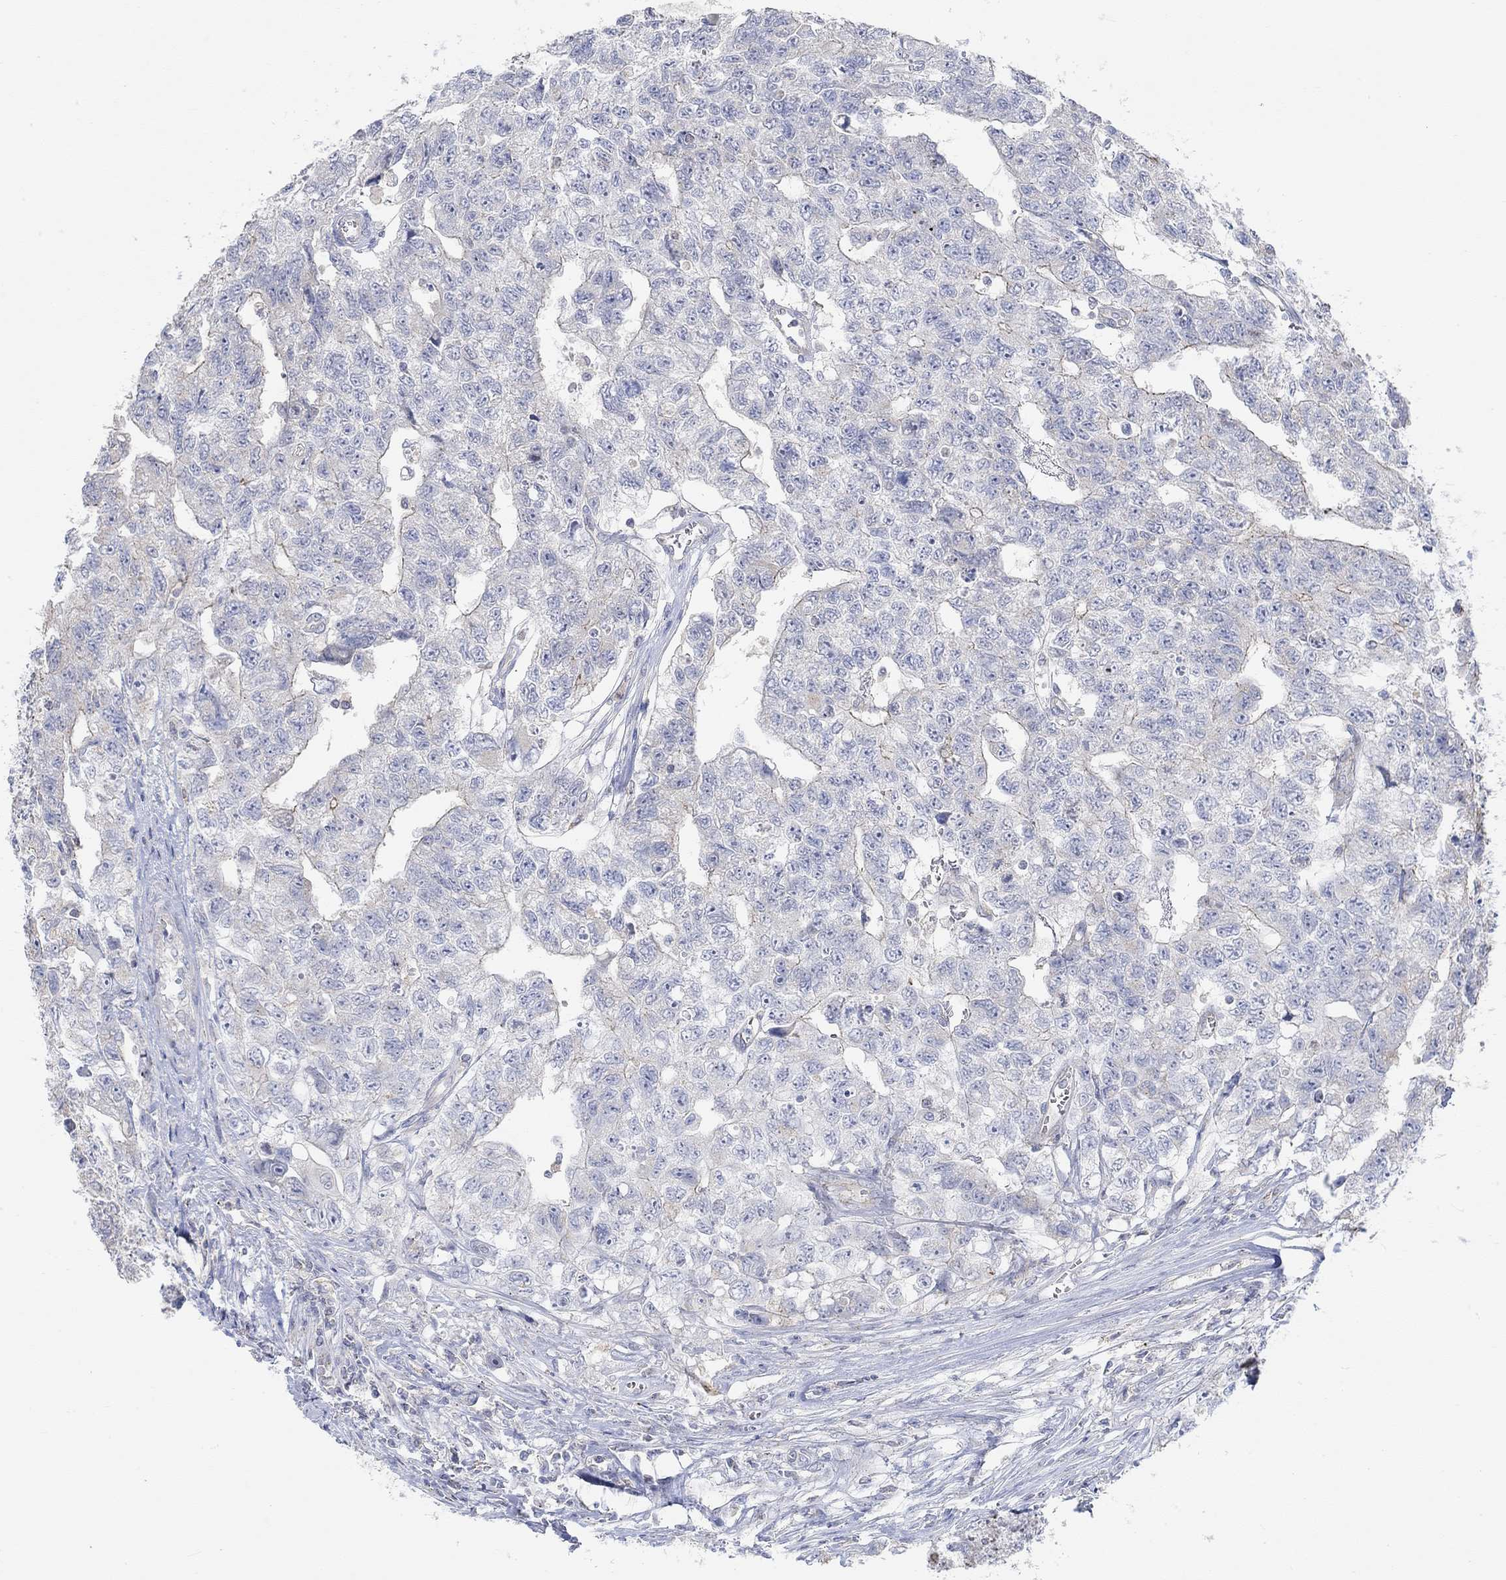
{"staining": {"intensity": "weak", "quantity": "25%-75%", "location": "cytoplasmic/membranous"}, "tissue": "testis cancer", "cell_type": "Tumor cells", "image_type": "cancer", "snomed": [{"axis": "morphology", "description": "Carcinoma, Embryonal, NOS"}, {"axis": "topography", "description": "Testis"}], "caption": "A histopathology image of testis cancer (embryonal carcinoma) stained for a protein exhibits weak cytoplasmic/membranous brown staining in tumor cells.", "gene": "NAV3", "patient": {"sex": "male", "age": 24}}